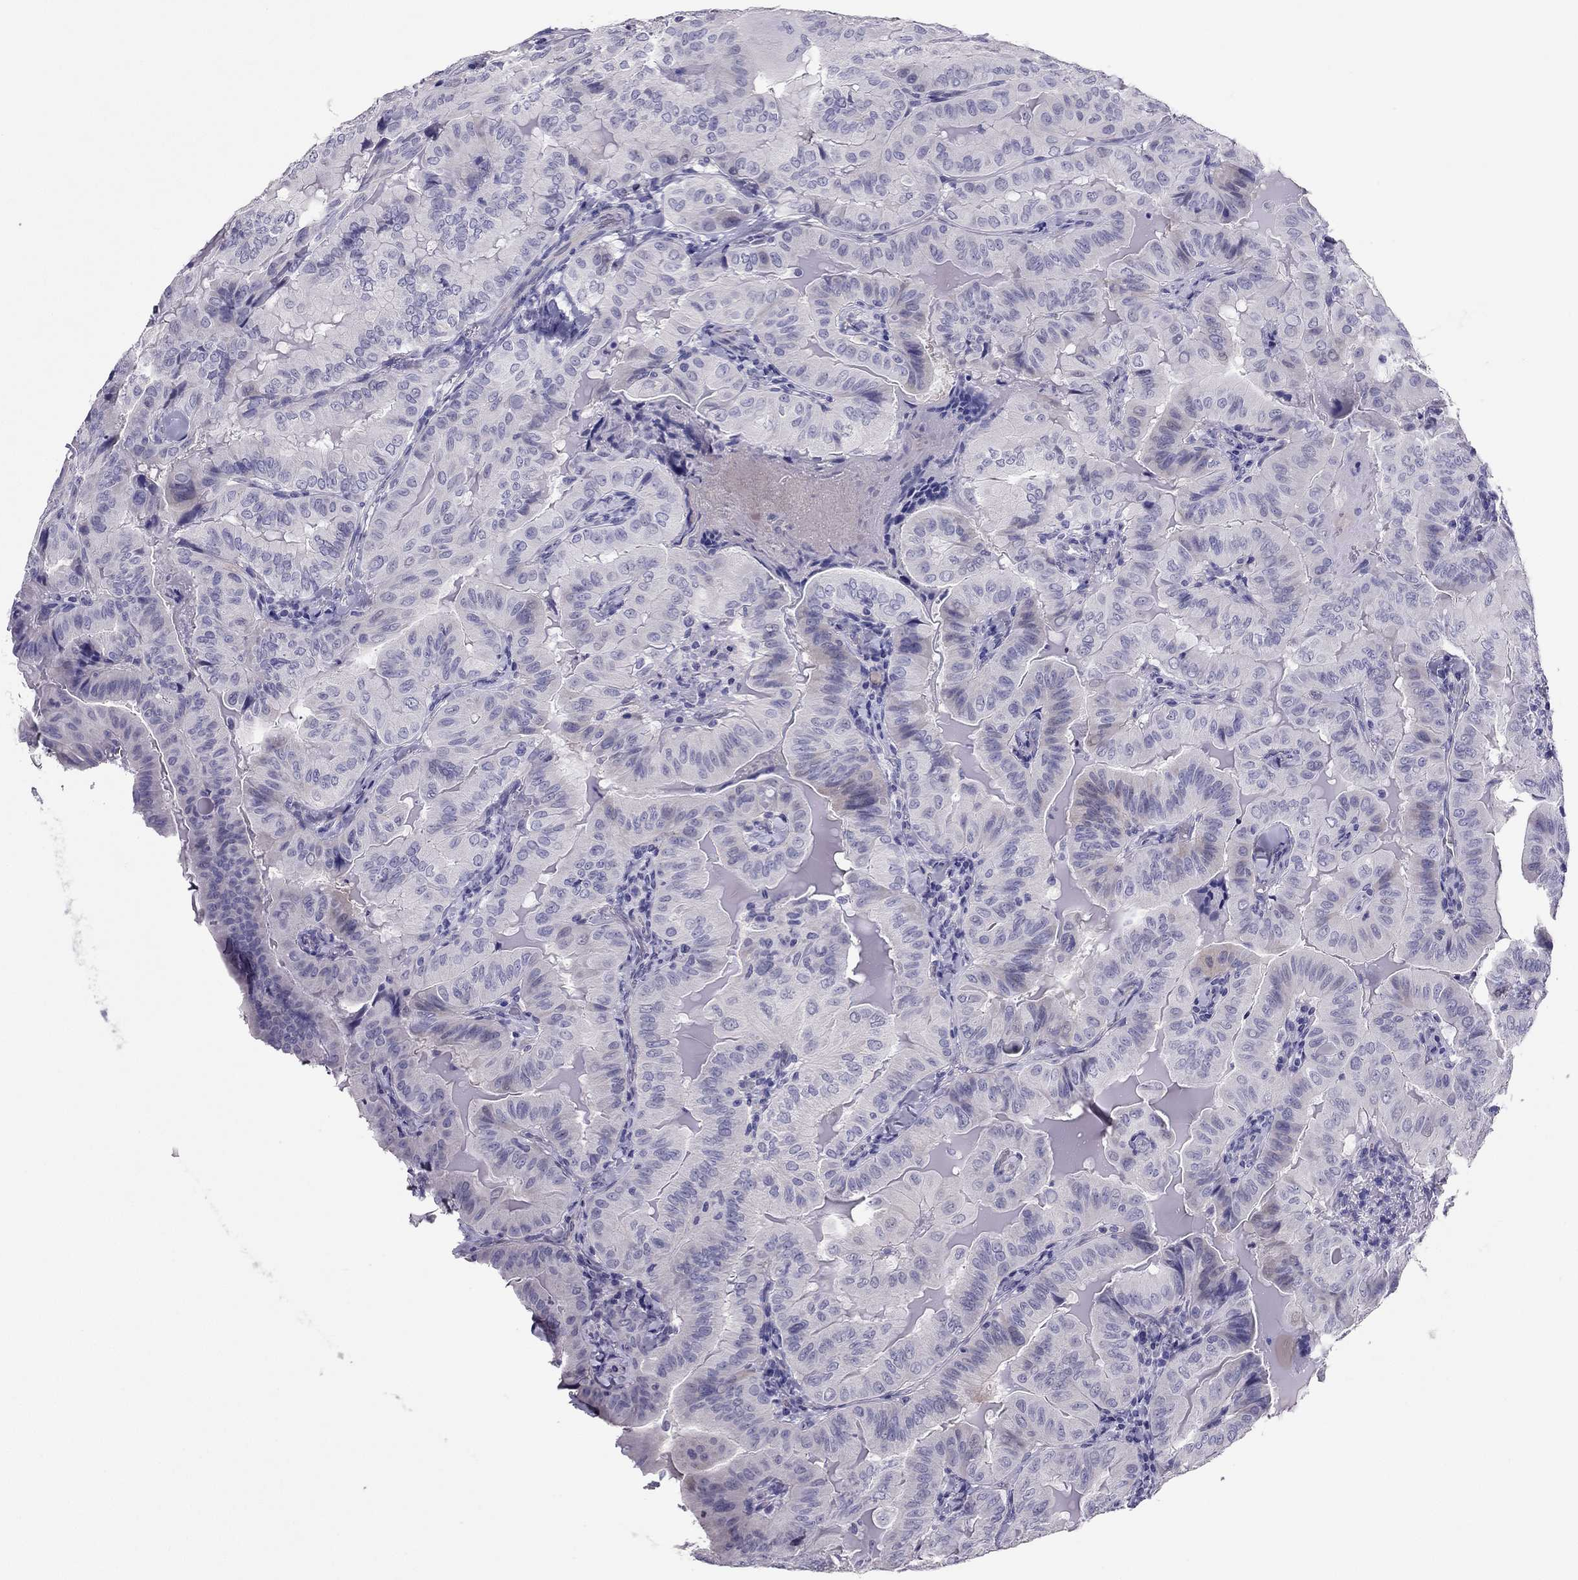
{"staining": {"intensity": "negative", "quantity": "none", "location": "none"}, "tissue": "thyroid cancer", "cell_type": "Tumor cells", "image_type": "cancer", "snomed": [{"axis": "morphology", "description": "Papillary adenocarcinoma, NOS"}, {"axis": "topography", "description": "Thyroid gland"}], "caption": "A photomicrograph of human papillary adenocarcinoma (thyroid) is negative for staining in tumor cells.", "gene": "PDE6A", "patient": {"sex": "female", "age": 68}}